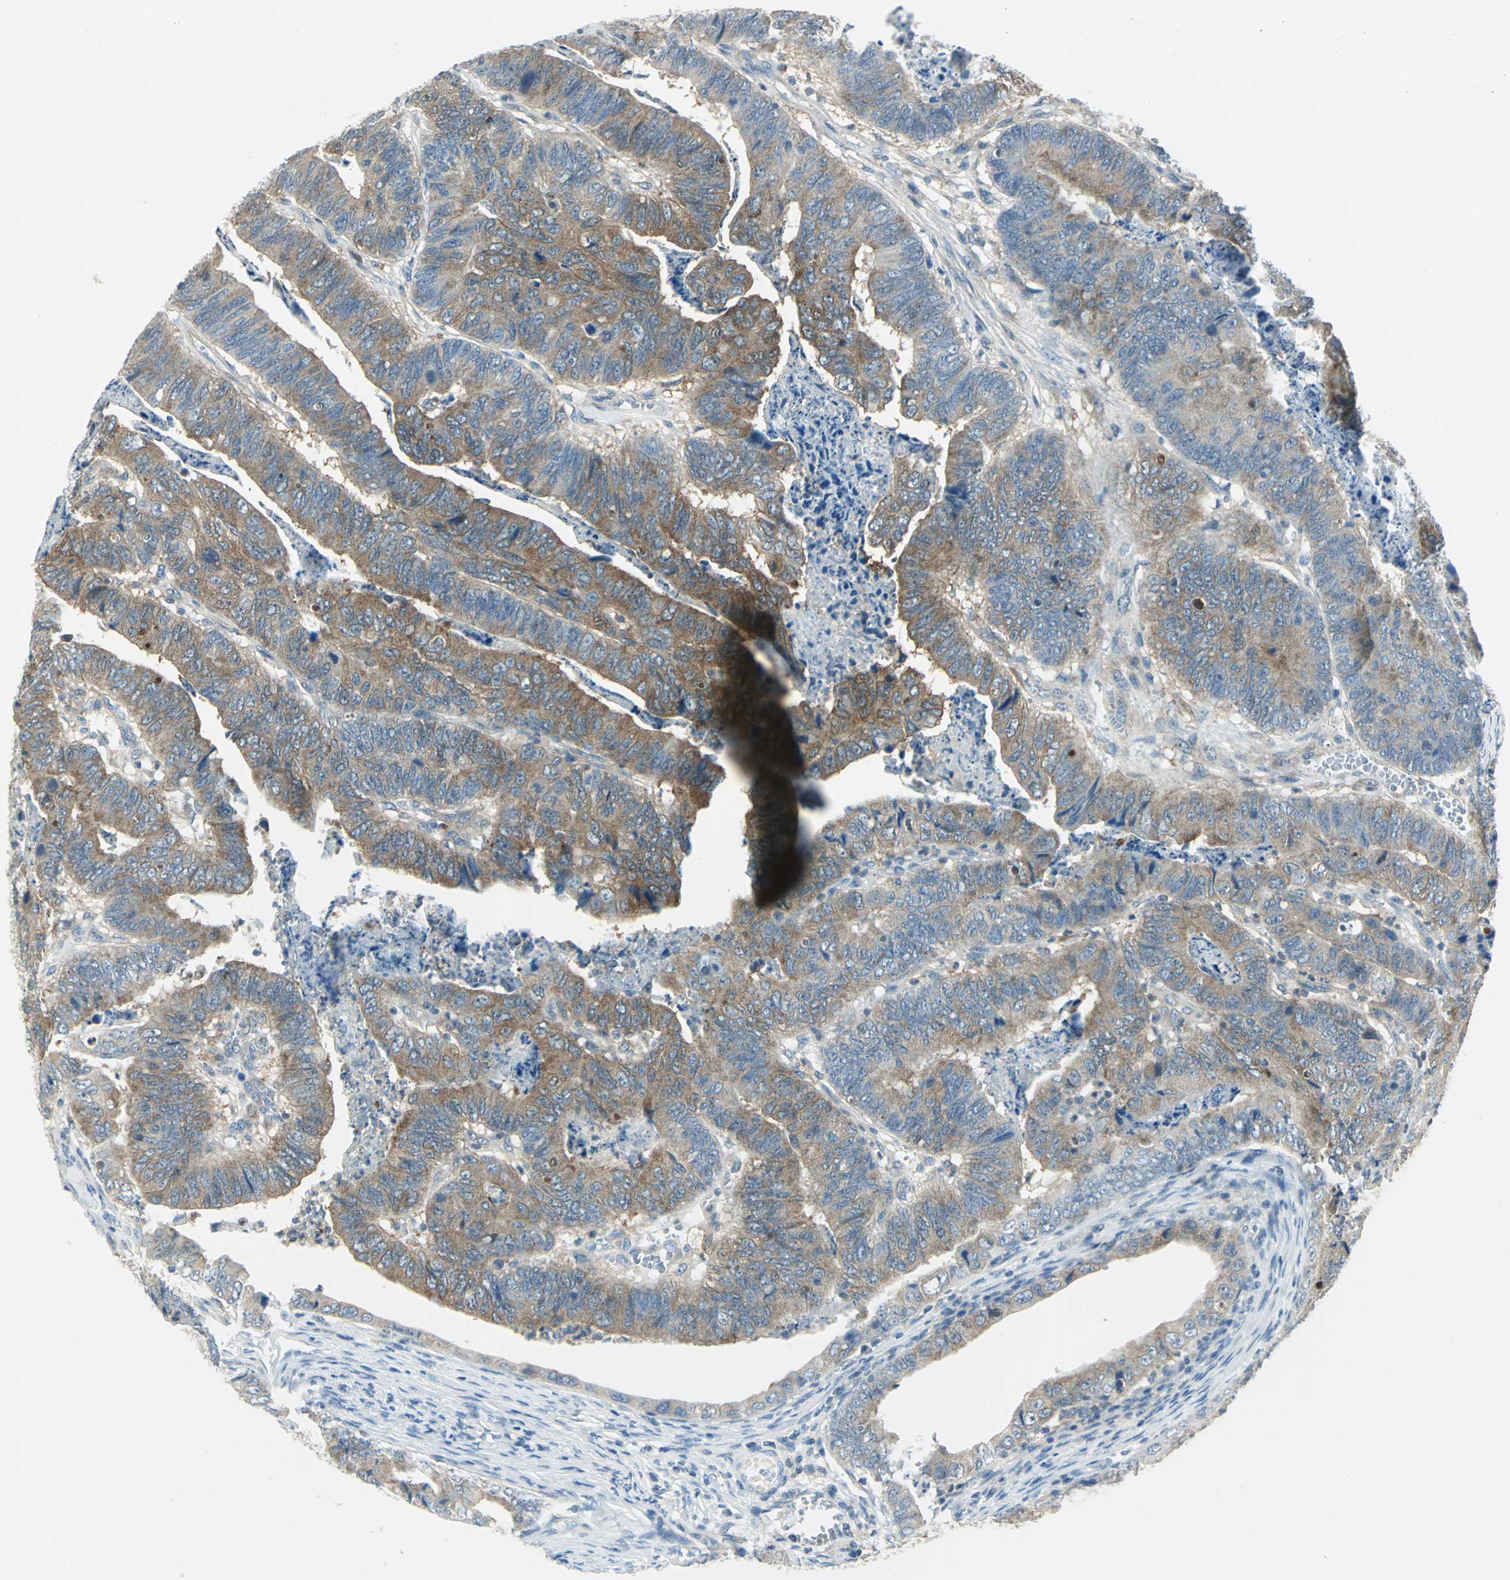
{"staining": {"intensity": "moderate", "quantity": ">75%", "location": "cytoplasmic/membranous"}, "tissue": "stomach cancer", "cell_type": "Tumor cells", "image_type": "cancer", "snomed": [{"axis": "morphology", "description": "Adenocarcinoma, NOS"}, {"axis": "topography", "description": "Stomach, lower"}], "caption": "About >75% of tumor cells in stomach cancer demonstrate moderate cytoplasmic/membranous protein staining as visualized by brown immunohistochemical staining.", "gene": "ALDOA", "patient": {"sex": "male", "age": 77}}